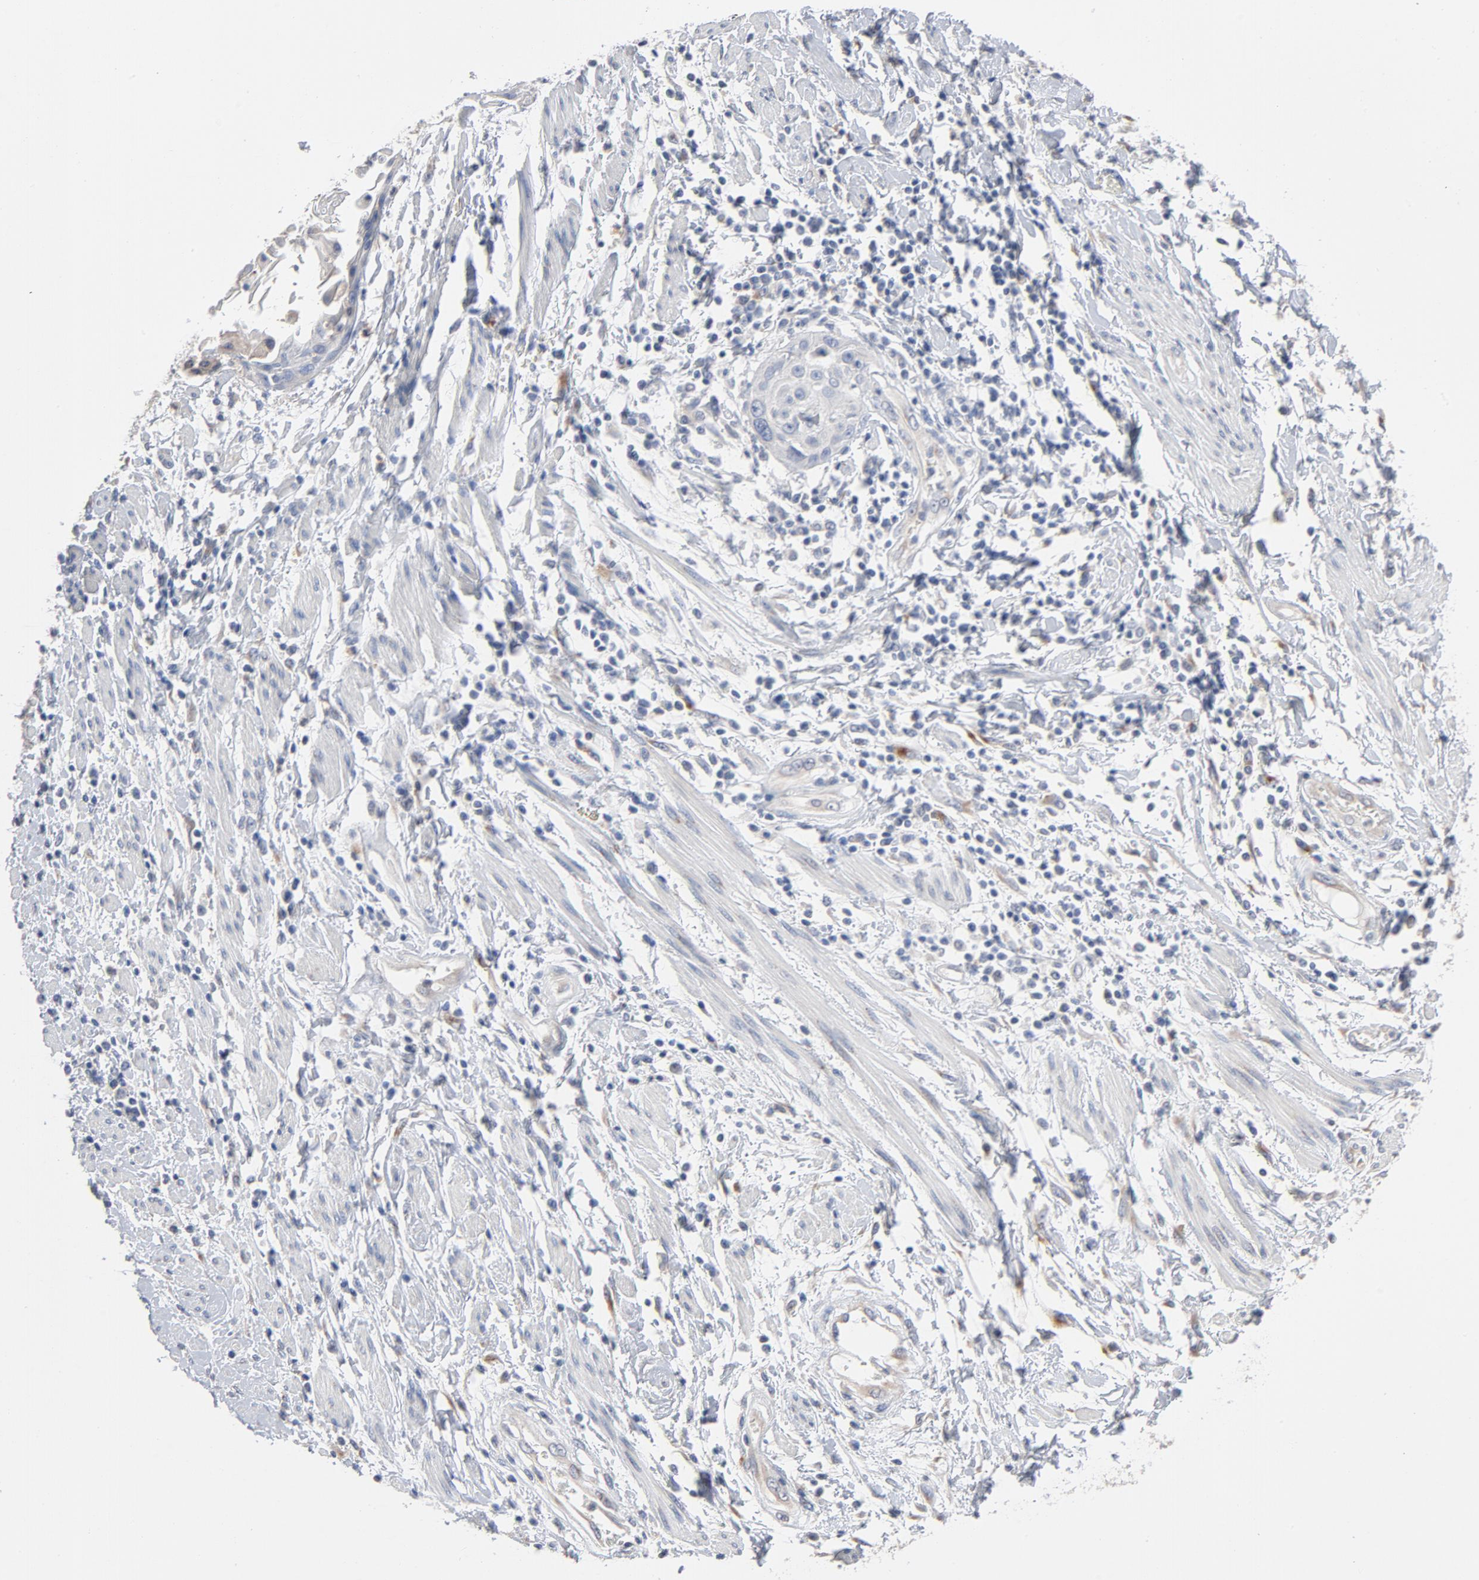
{"staining": {"intensity": "negative", "quantity": "none", "location": "none"}, "tissue": "cervical cancer", "cell_type": "Tumor cells", "image_type": "cancer", "snomed": [{"axis": "morphology", "description": "Squamous cell carcinoma, NOS"}, {"axis": "topography", "description": "Cervix"}], "caption": "DAB (3,3'-diaminobenzidine) immunohistochemical staining of squamous cell carcinoma (cervical) demonstrates no significant positivity in tumor cells. (DAB (3,3'-diaminobenzidine) IHC with hematoxylin counter stain).", "gene": "AK7", "patient": {"sex": "female", "age": 57}}